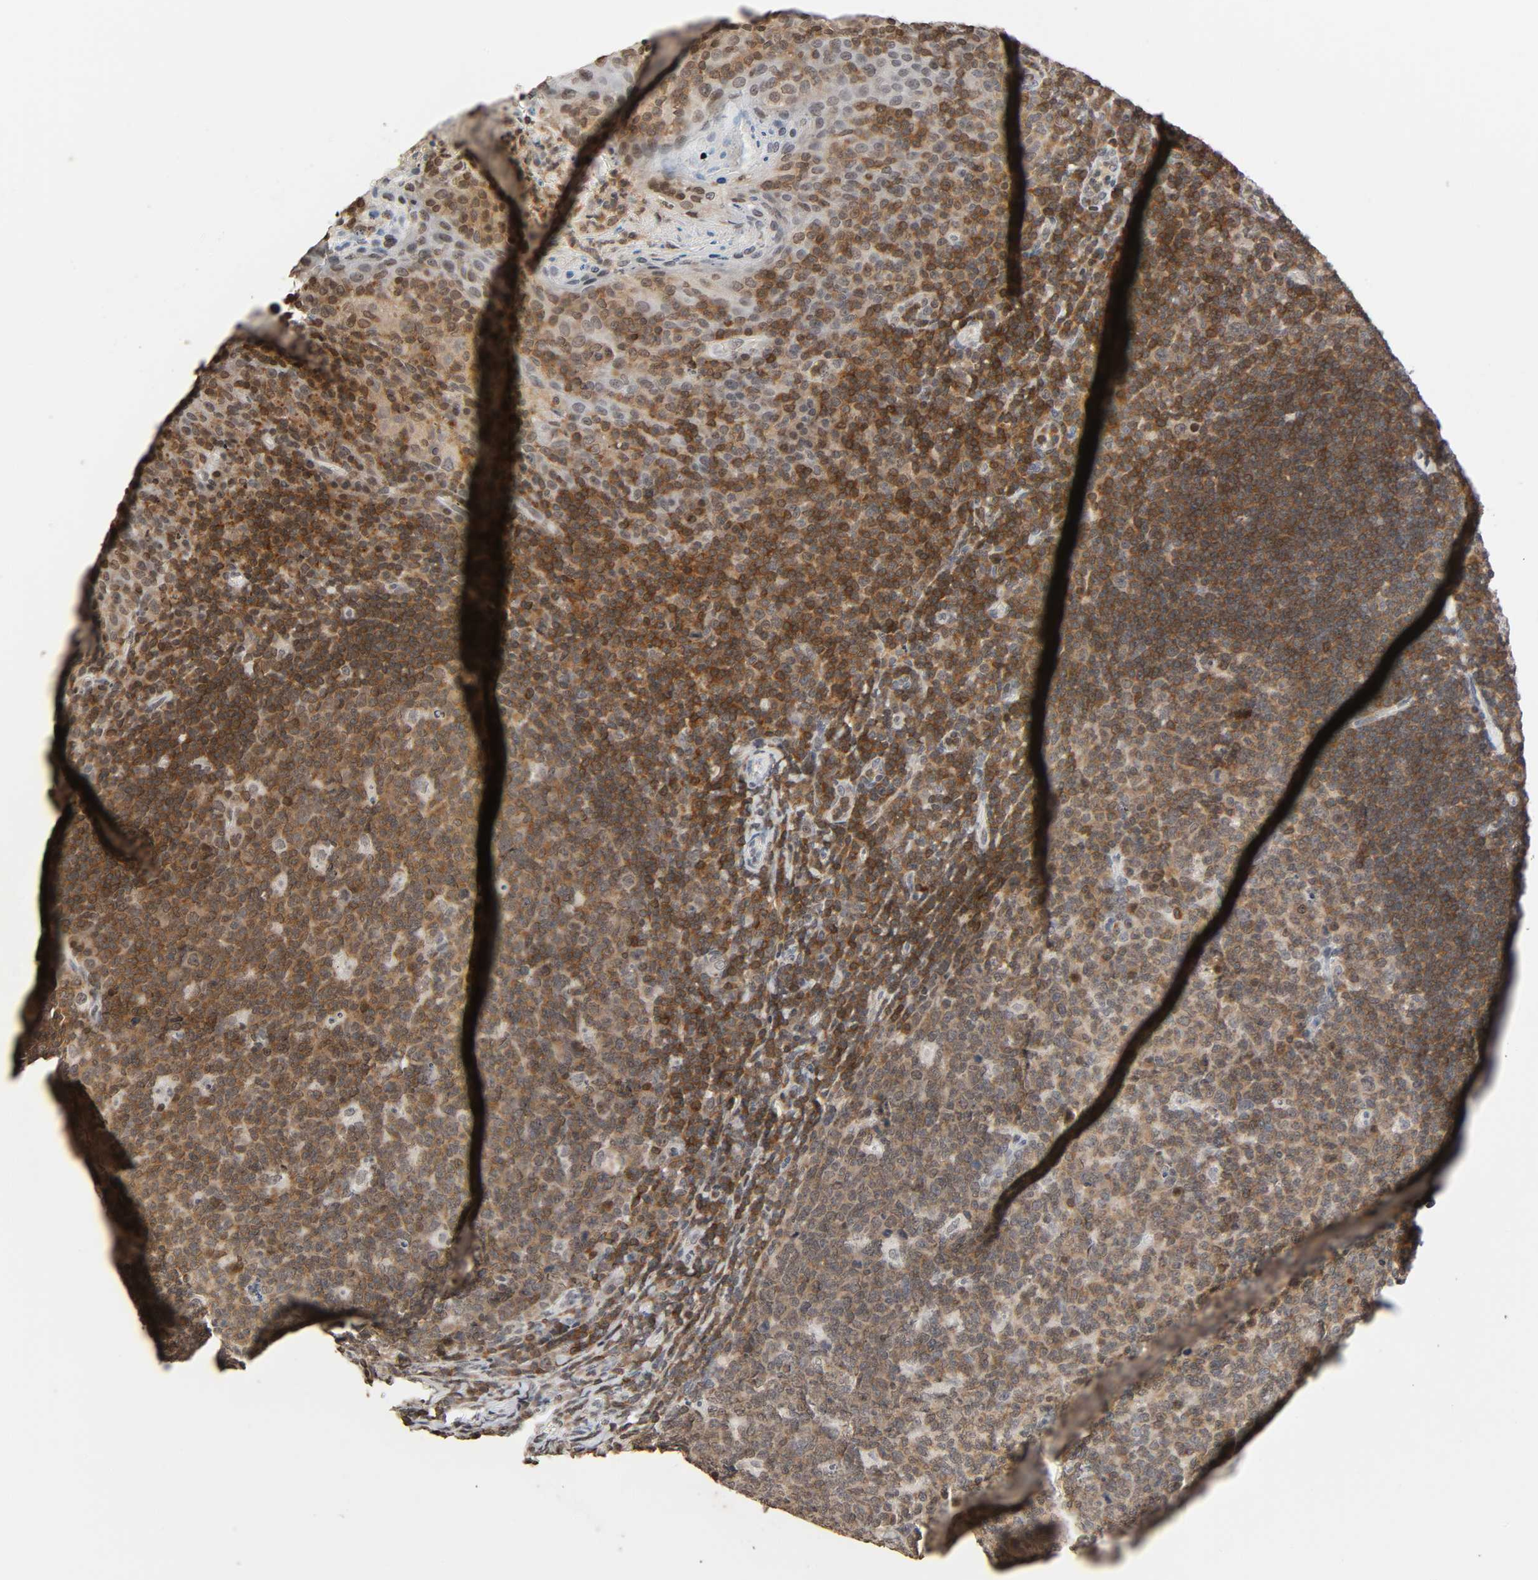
{"staining": {"intensity": "moderate", "quantity": ">75%", "location": "cytoplasmic/membranous"}, "tissue": "tonsil", "cell_type": "Germinal center cells", "image_type": "normal", "snomed": [{"axis": "morphology", "description": "Normal tissue, NOS"}, {"axis": "topography", "description": "Tonsil"}], "caption": "Normal tonsil reveals moderate cytoplasmic/membranous expression in approximately >75% of germinal center cells.", "gene": "STK4", "patient": {"sex": "male", "age": 17}}